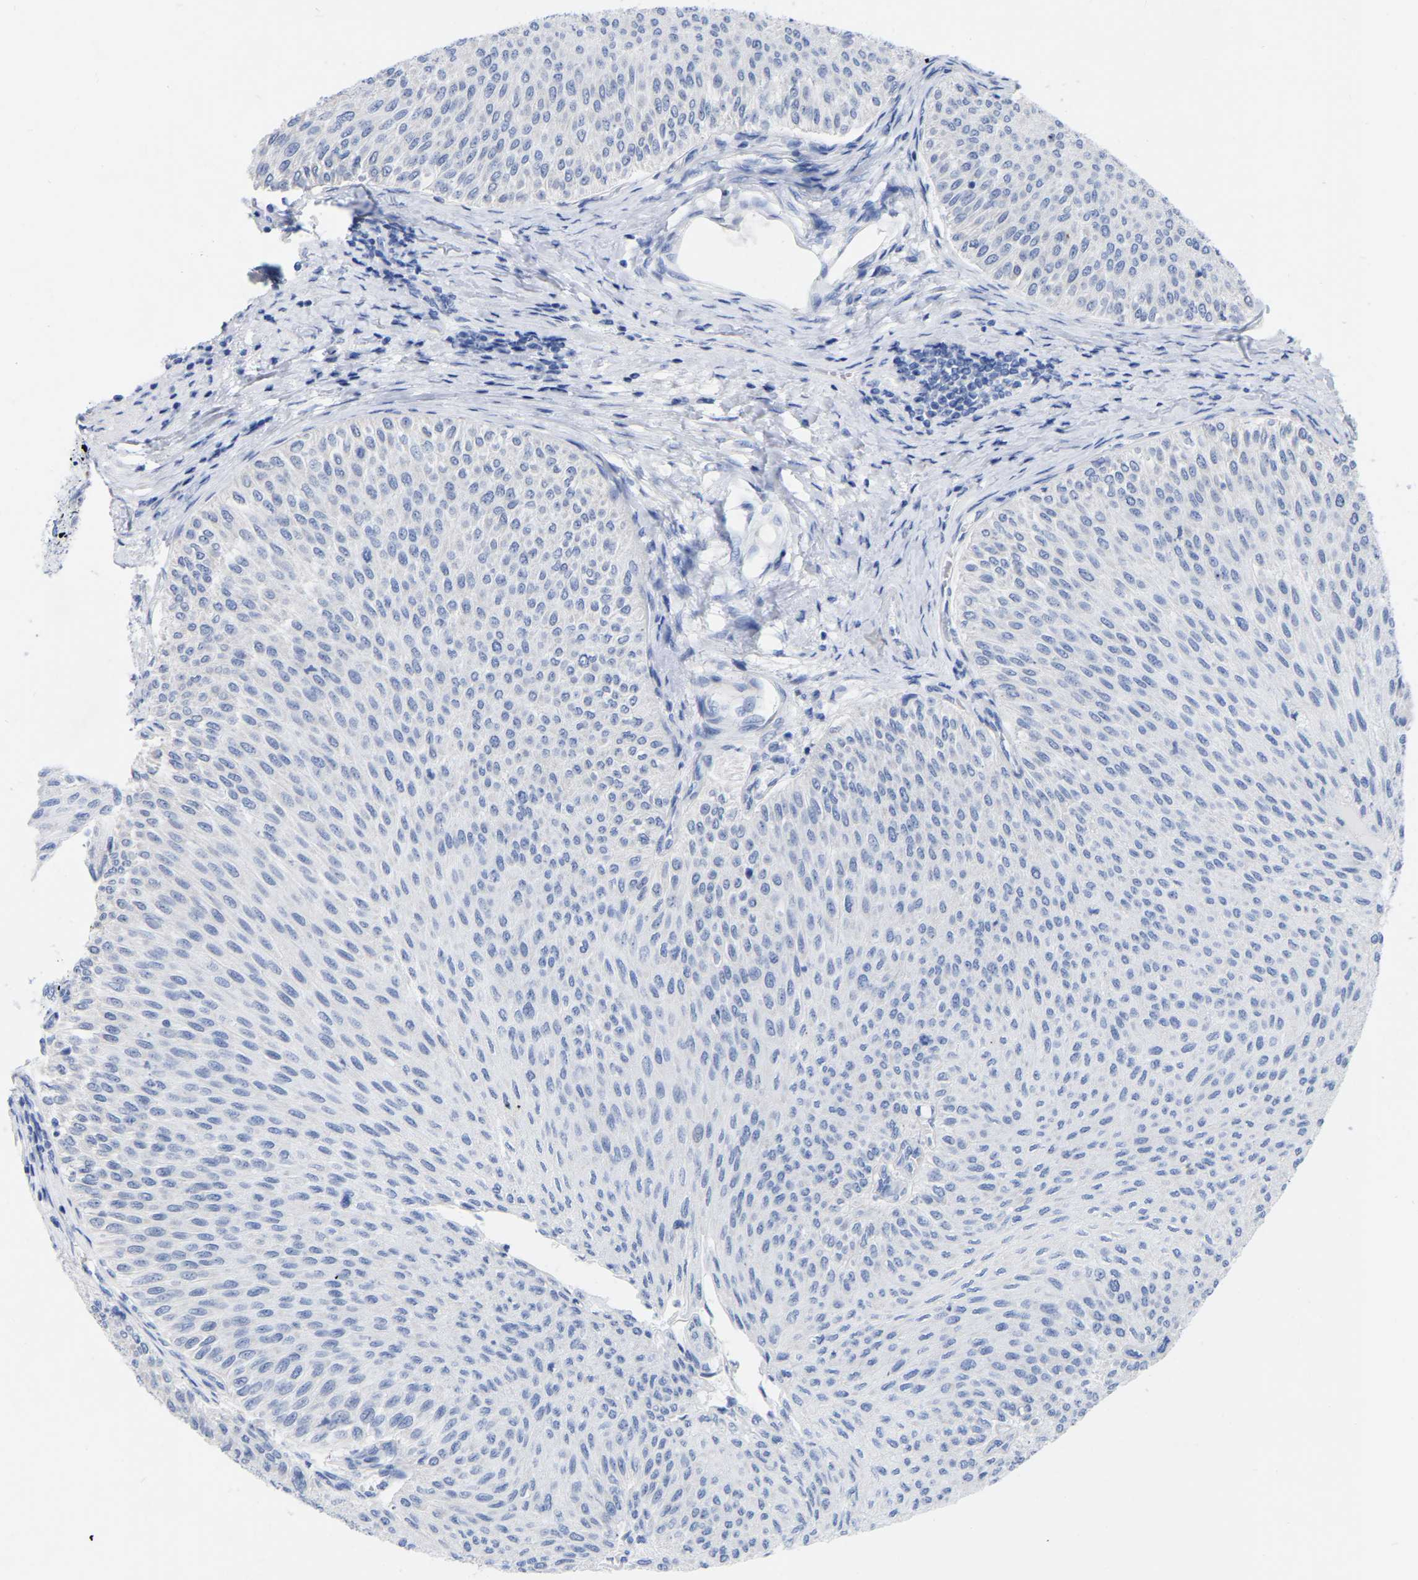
{"staining": {"intensity": "negative", "quantity": "none", "location": "none"}, "tissue": "urothelial cancer", "cell_type": "Tumor cells", "image_type": "cancer", "snomed": [{"axis": "morphology", "description": "Urothelial carcinoma, Low grade"}, {"axis": "topography", "description": "Urinary bladder"}], "caption": "Tumor cells show no significant protein positivity in urothelial cancer.", "gene": "ZNF629", "patient": {"sex": "male", "age": 78}}